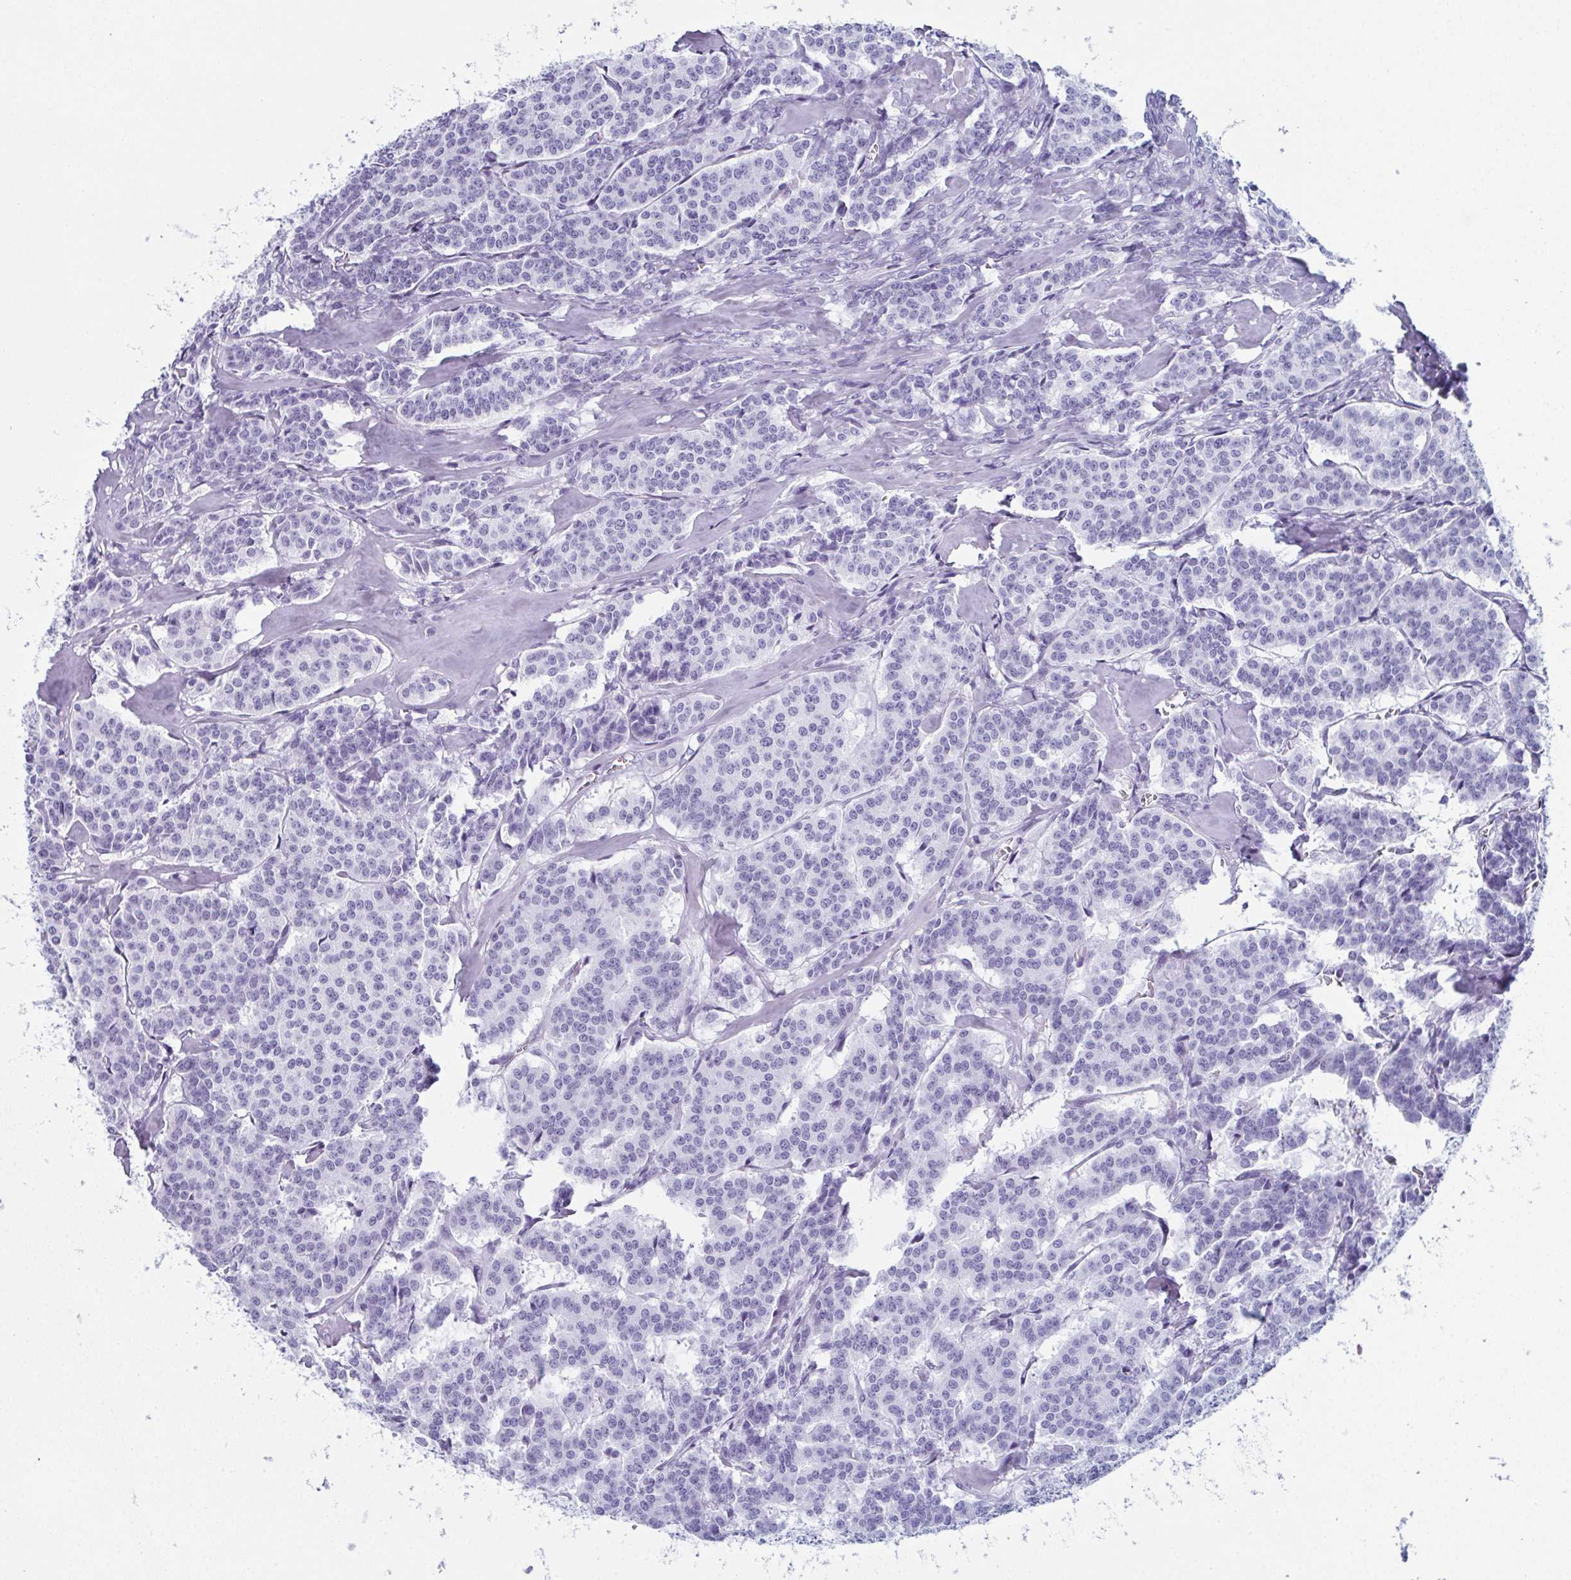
{"staining": {"intensity": "negative", "quantity": "none", "location": "none"}, "tissue": "carcinoid", "cell_type": "Tumor cells", "image_type": "cancer", "snomed": [{"axis": "morphology", "description": "Carcinoid, malignant, NOS"}, {"axis": "topography", "description": "Lung"}], "caption": "The image shows no significant staining in tumor cells of carcinoid (malignant).", "gene": "ENKUR", "patient": {"sex": "female", "age": 46}}